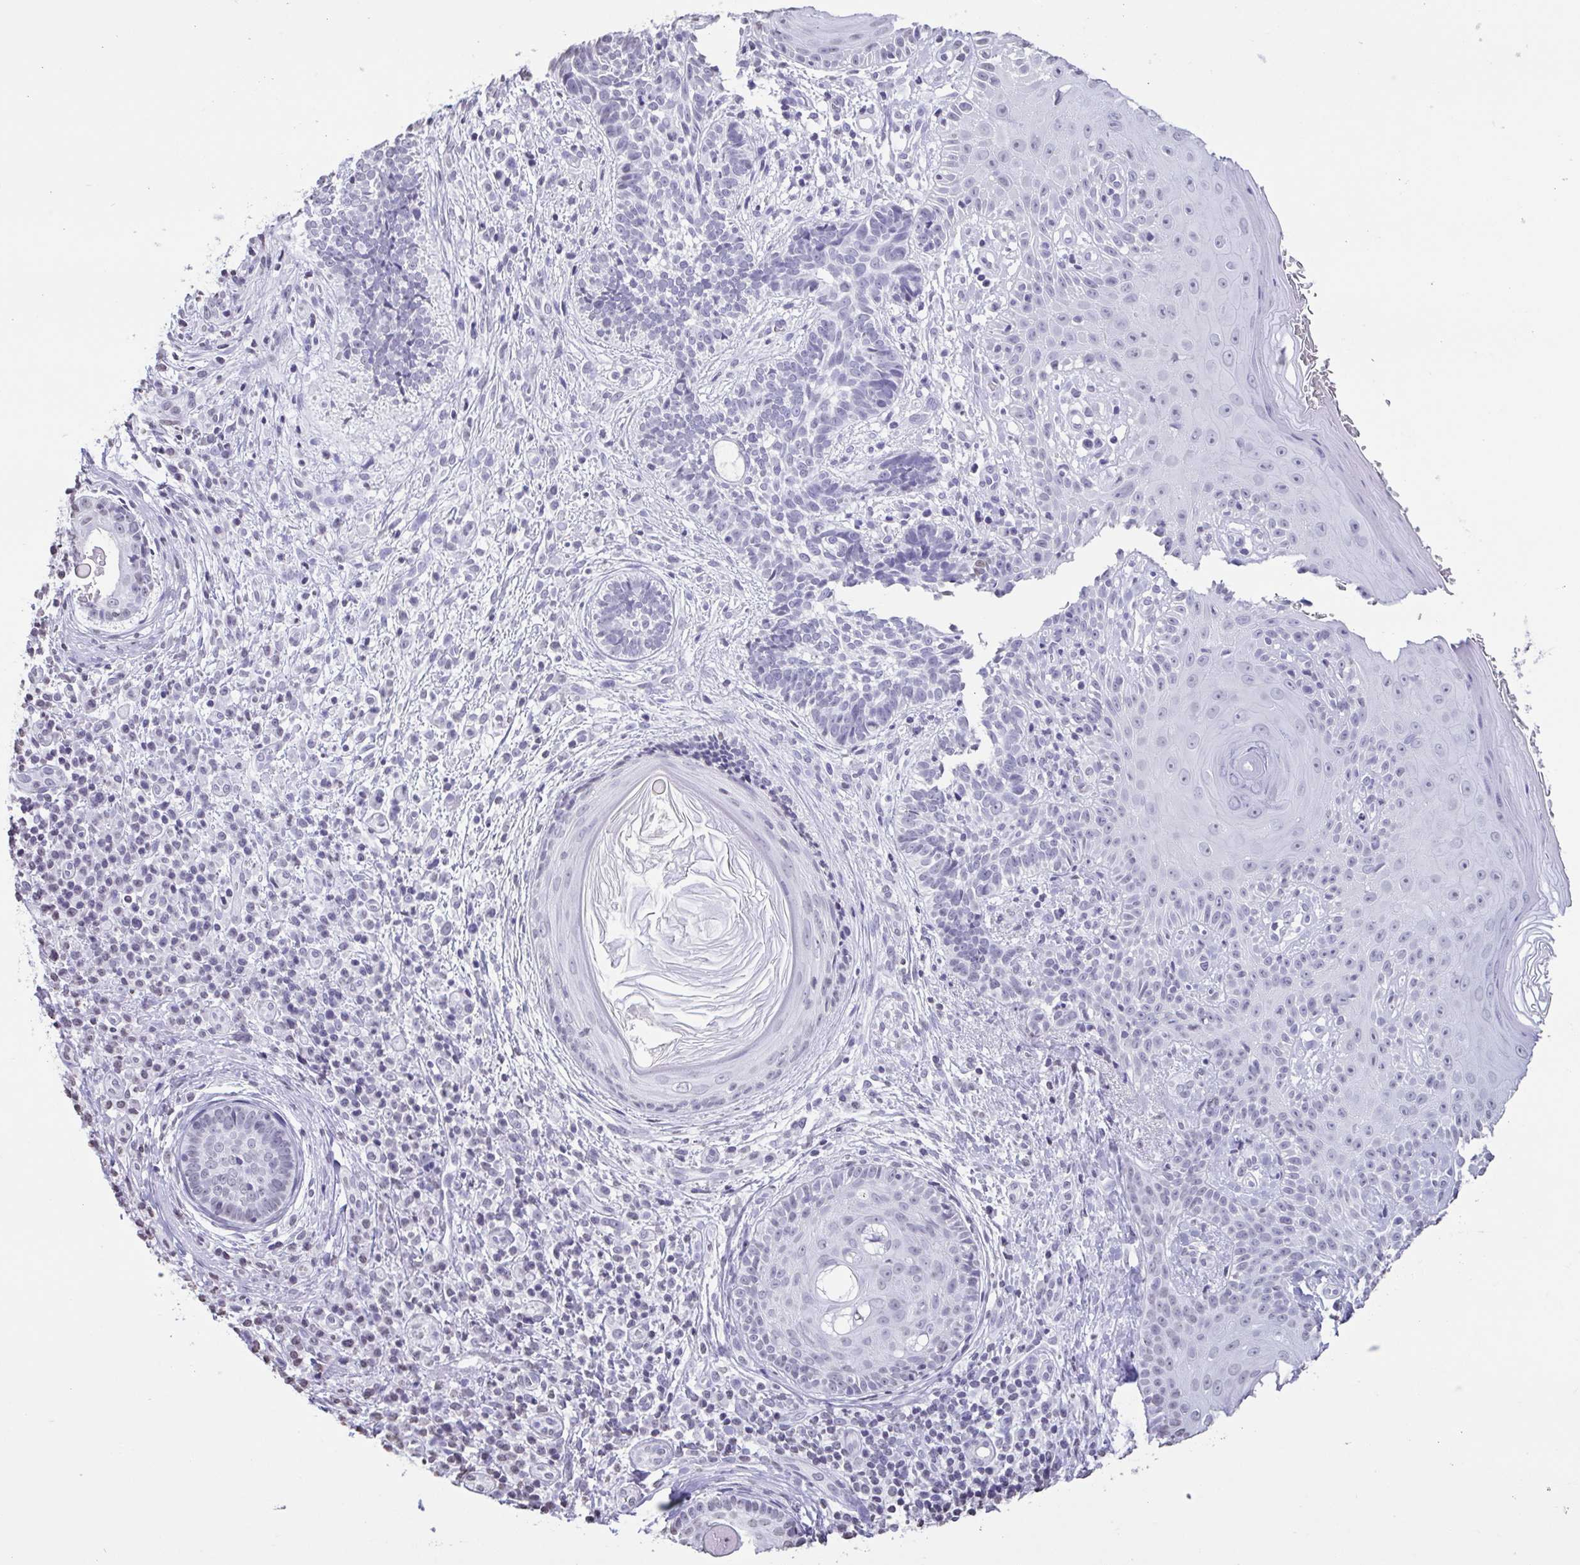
{"staining": {"intensity": "negative", "quantity": "none", "location": "none"}, "tissue": "skin cancer", "cell_type": "Tumor cells", "image_type": "cancer", "snomed": [{"axis": "morphology", "description": "Basal cell carcinoma"}, {"axis": "topography", "description": "Skin"}], "caption": "Immunohistochemistry (IHC) of skin cancer shows no positivity in tumor cells.", "gene": "VCY1B", "patient": {"sex": "male", "age": 65}}